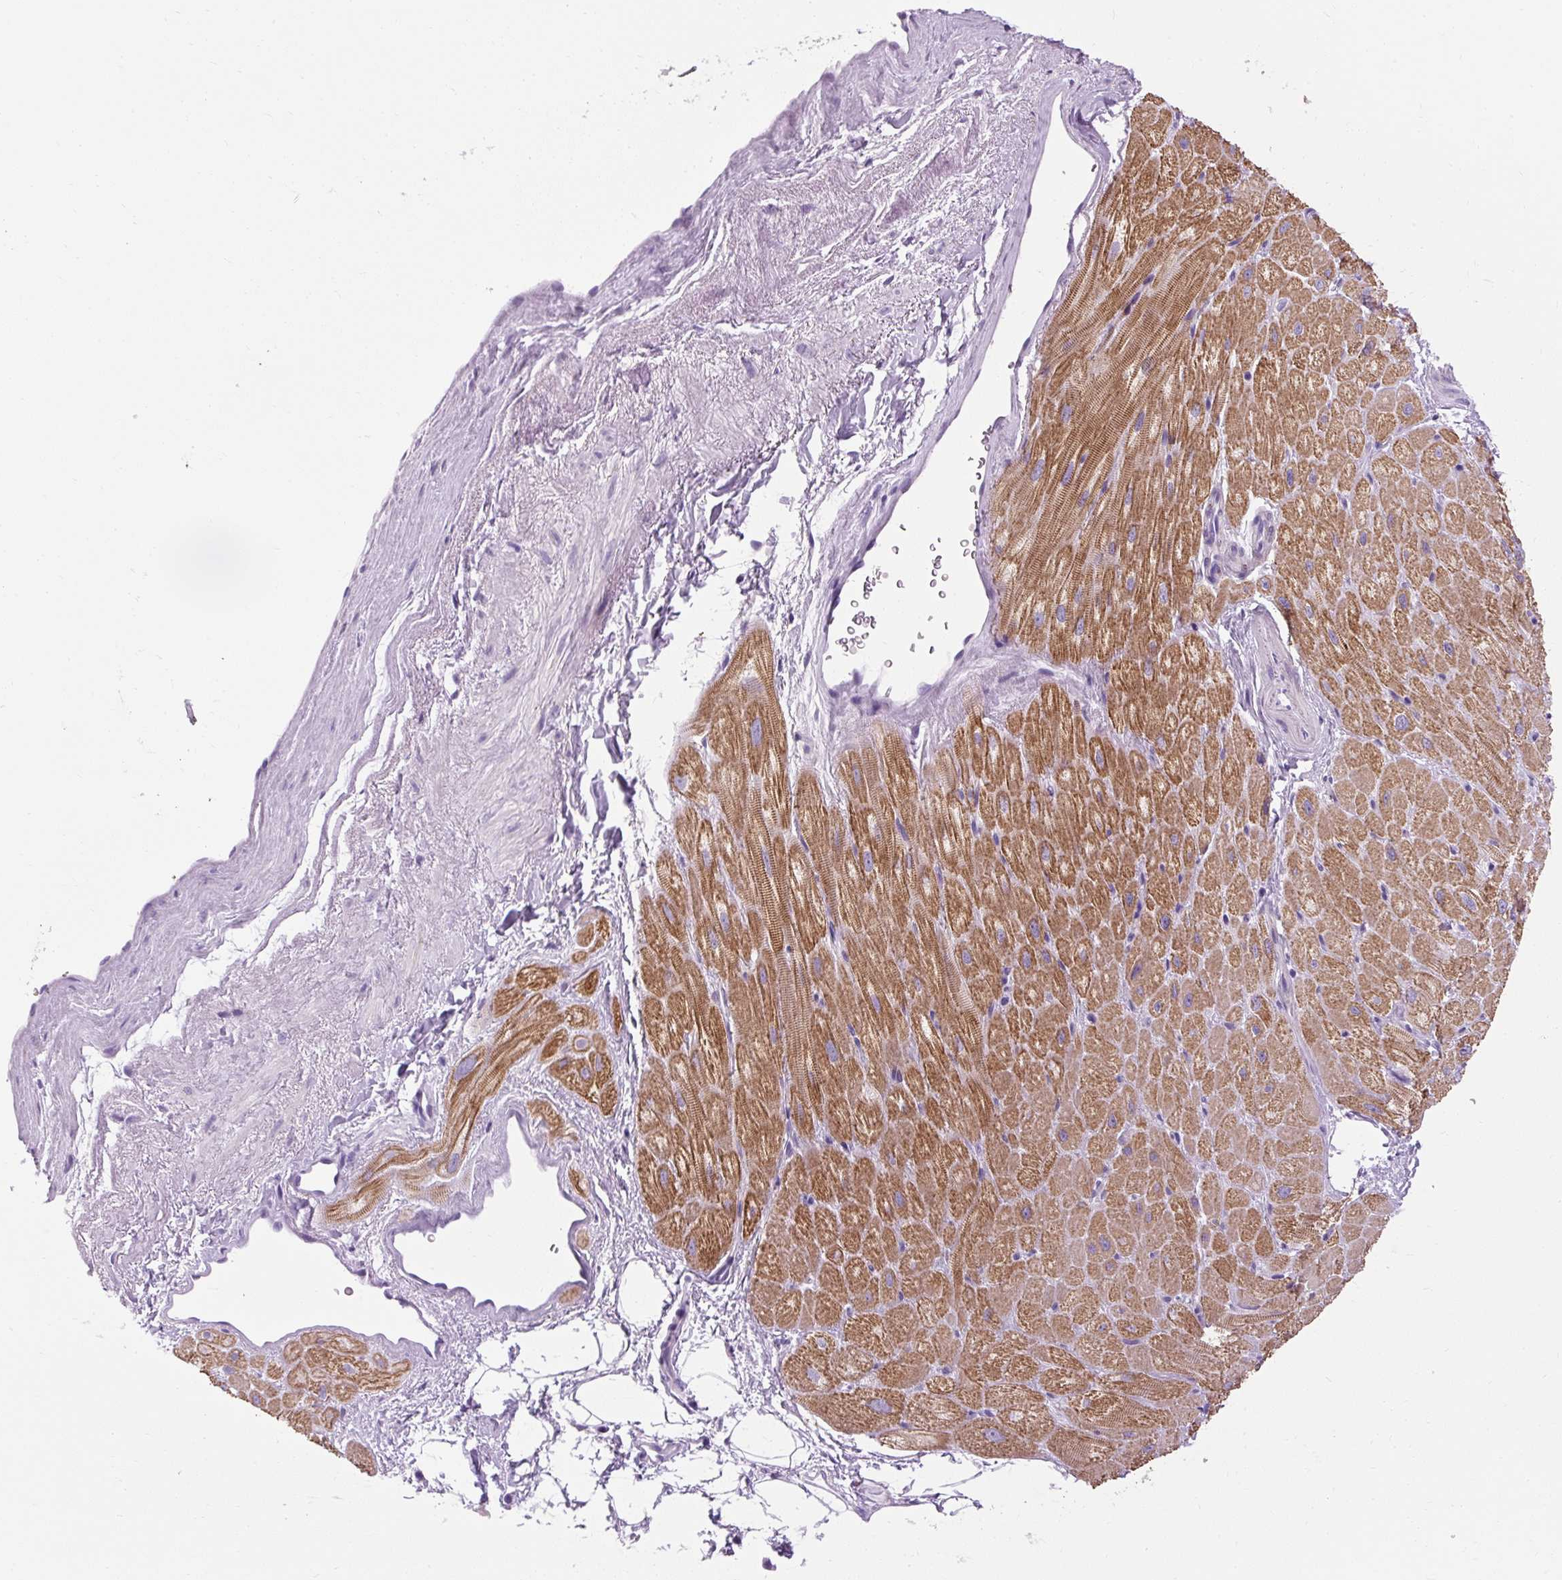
{"staining": {"intensity": "moderate", "quantity": ">75%", "location": "cytoplasmic/membranous"}, "tissue": "heart muscle", "cell_type": "Cardiomyocytes", "image_type": "normal", "snomed": [{"axis": "morphology", "description": "Normal tissue, NOS"}, {"axis": "topography", "description": "Heart"}], "caption": "Protein expression analysis of benign heart muscle displays moderate cytoplasmic/membranous staining in approximately >75% of cardiomyocytes.", "gene": "B3GNT4", "patient": {"sex": "male", "age": 62}}